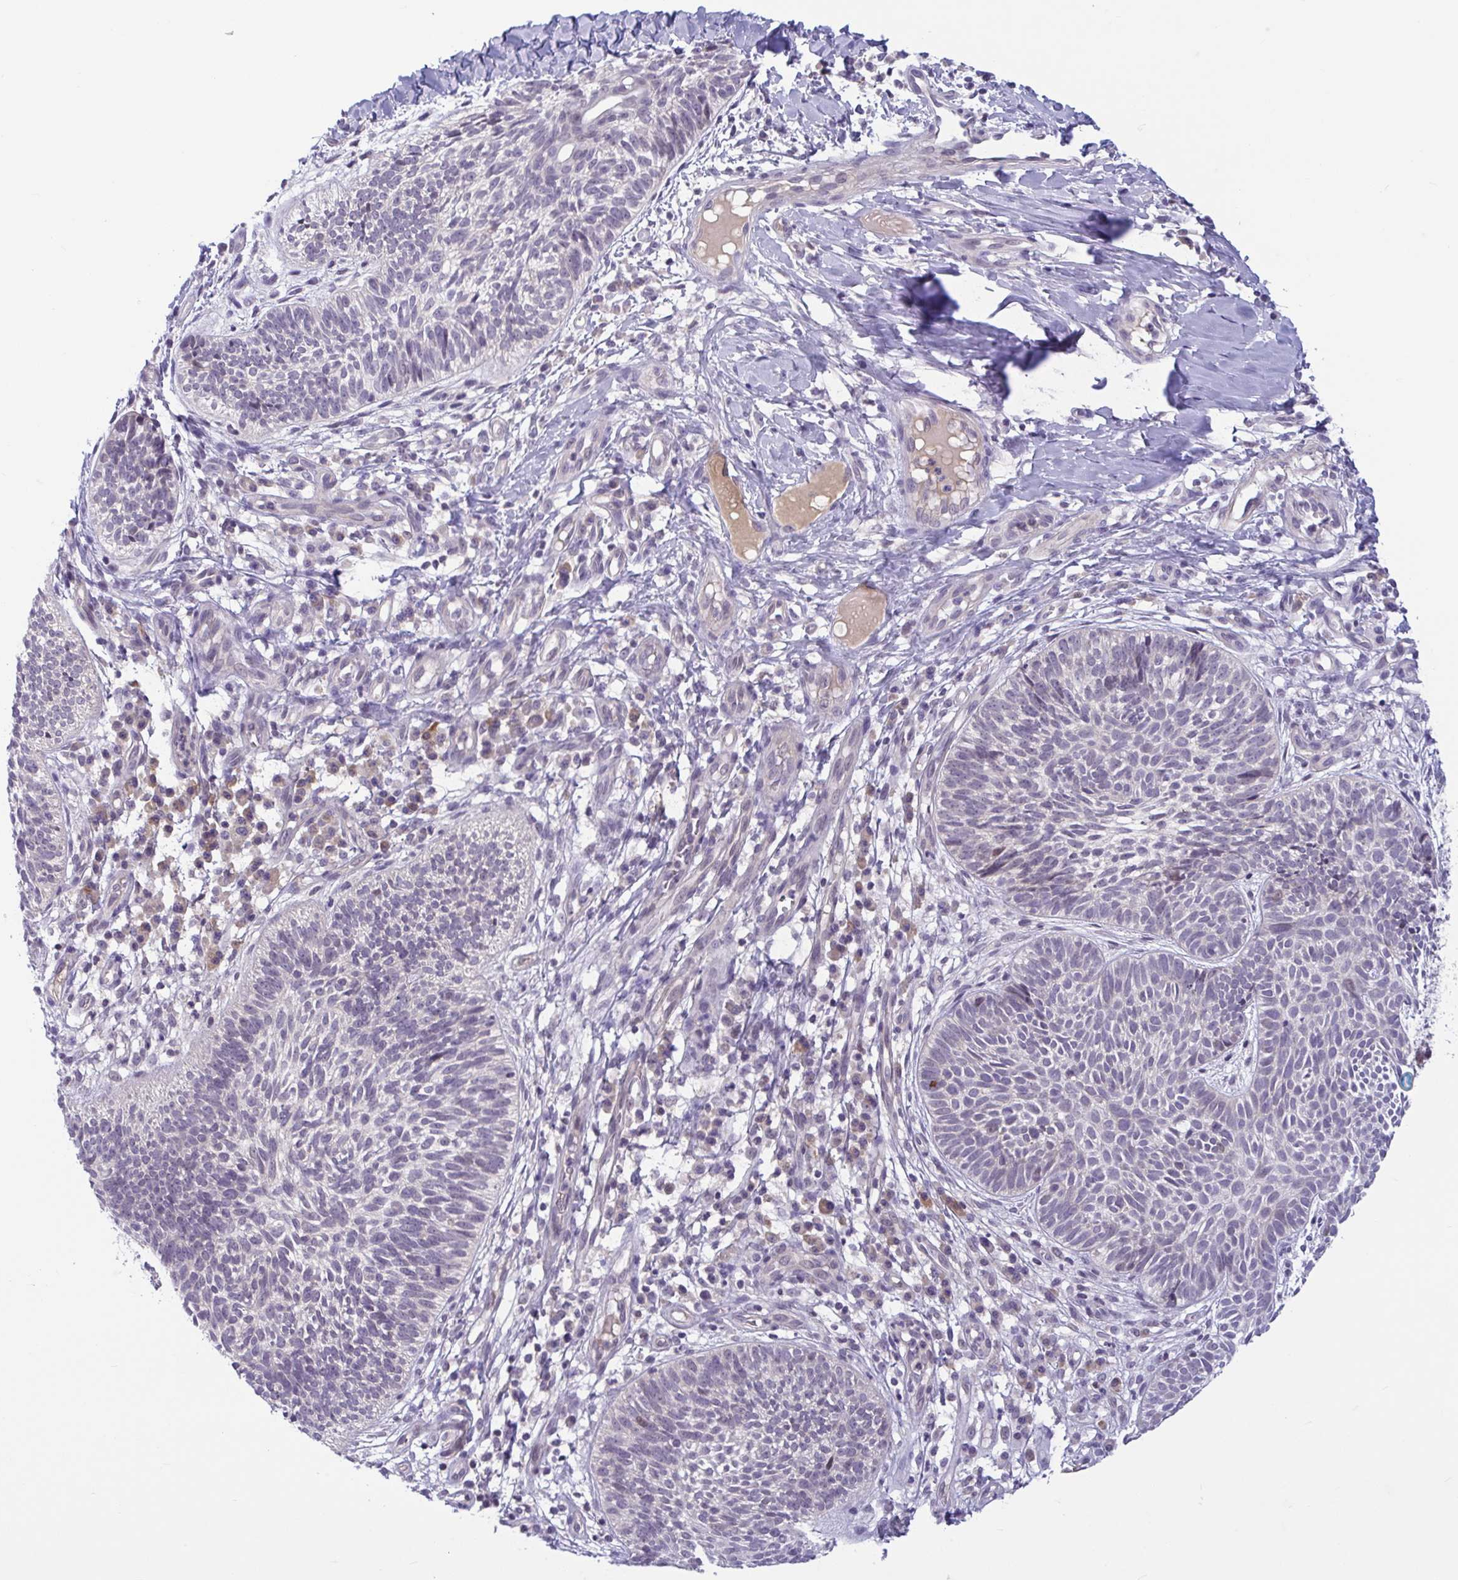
{"staining": {"intensity": "negative", "quantity": "none", "location": "none"}, "tissue": "skin cancer", "cell_type": "Tumor cells", "image_type": "cancer", "snomed": [{"axis": "morphology", "description": "Basal cell carcinoma"}, {"axis": "topography", "description": "Skin"}, {"axis": "topography", "description": "Skin of leg"}], "caption": "Tumor cells are negative for protein expression in human skin cancer (basal cell carcinoma). The staining is performed using DAB brown chromogen with nuclei counter-stained in using hematoxylin.", "gene": "TTC7B", "patient": {"sex": "female", "age": 87}}